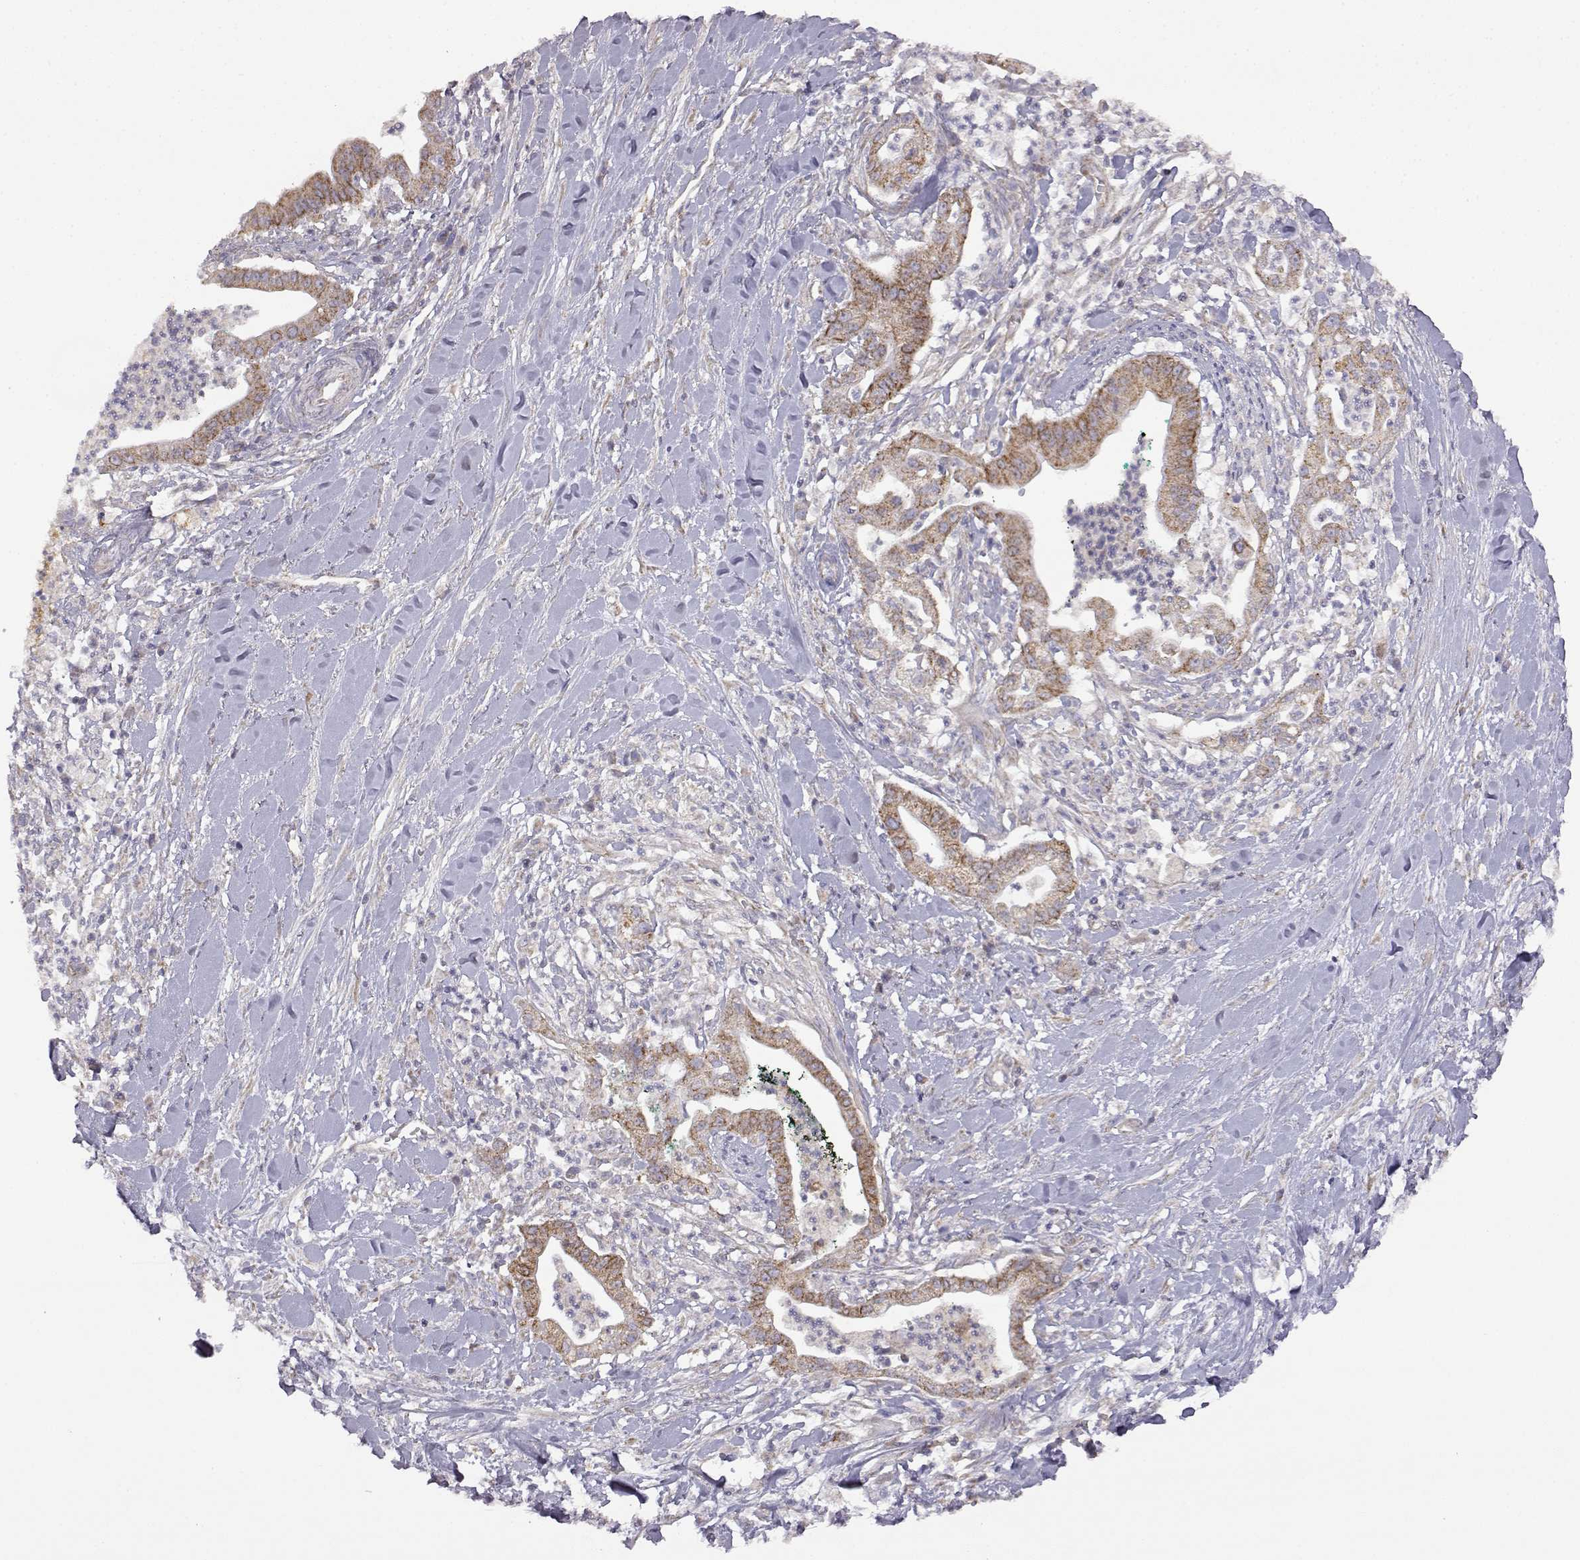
{"staining": {"intensity": "moderate", "quantity": "25%-75%", "location": "cytoplasmic/membranous"}, "tissue": "pancreatic cancer", "cell_type": "Tumor cells", "image_type": "cancer", "snomed": [{"axis": "morphology", "description": "Normal tissue, NOS"}, {"axis": "morphology", "description": "Adenocarcinoma, NOS"}, {"axis": "topography", "description": "Lymph node"}, {"axis": "topography", "description": "Pancreas"}], "caption": "Pancreatic adenocarcinoma stained with immunohistochemistry displays moderate cytoplasmic/membranous positivity in about 25%-75% of tumor cells.", "gene": "DDC", "patient": {"sex": "female", "age": 58}}